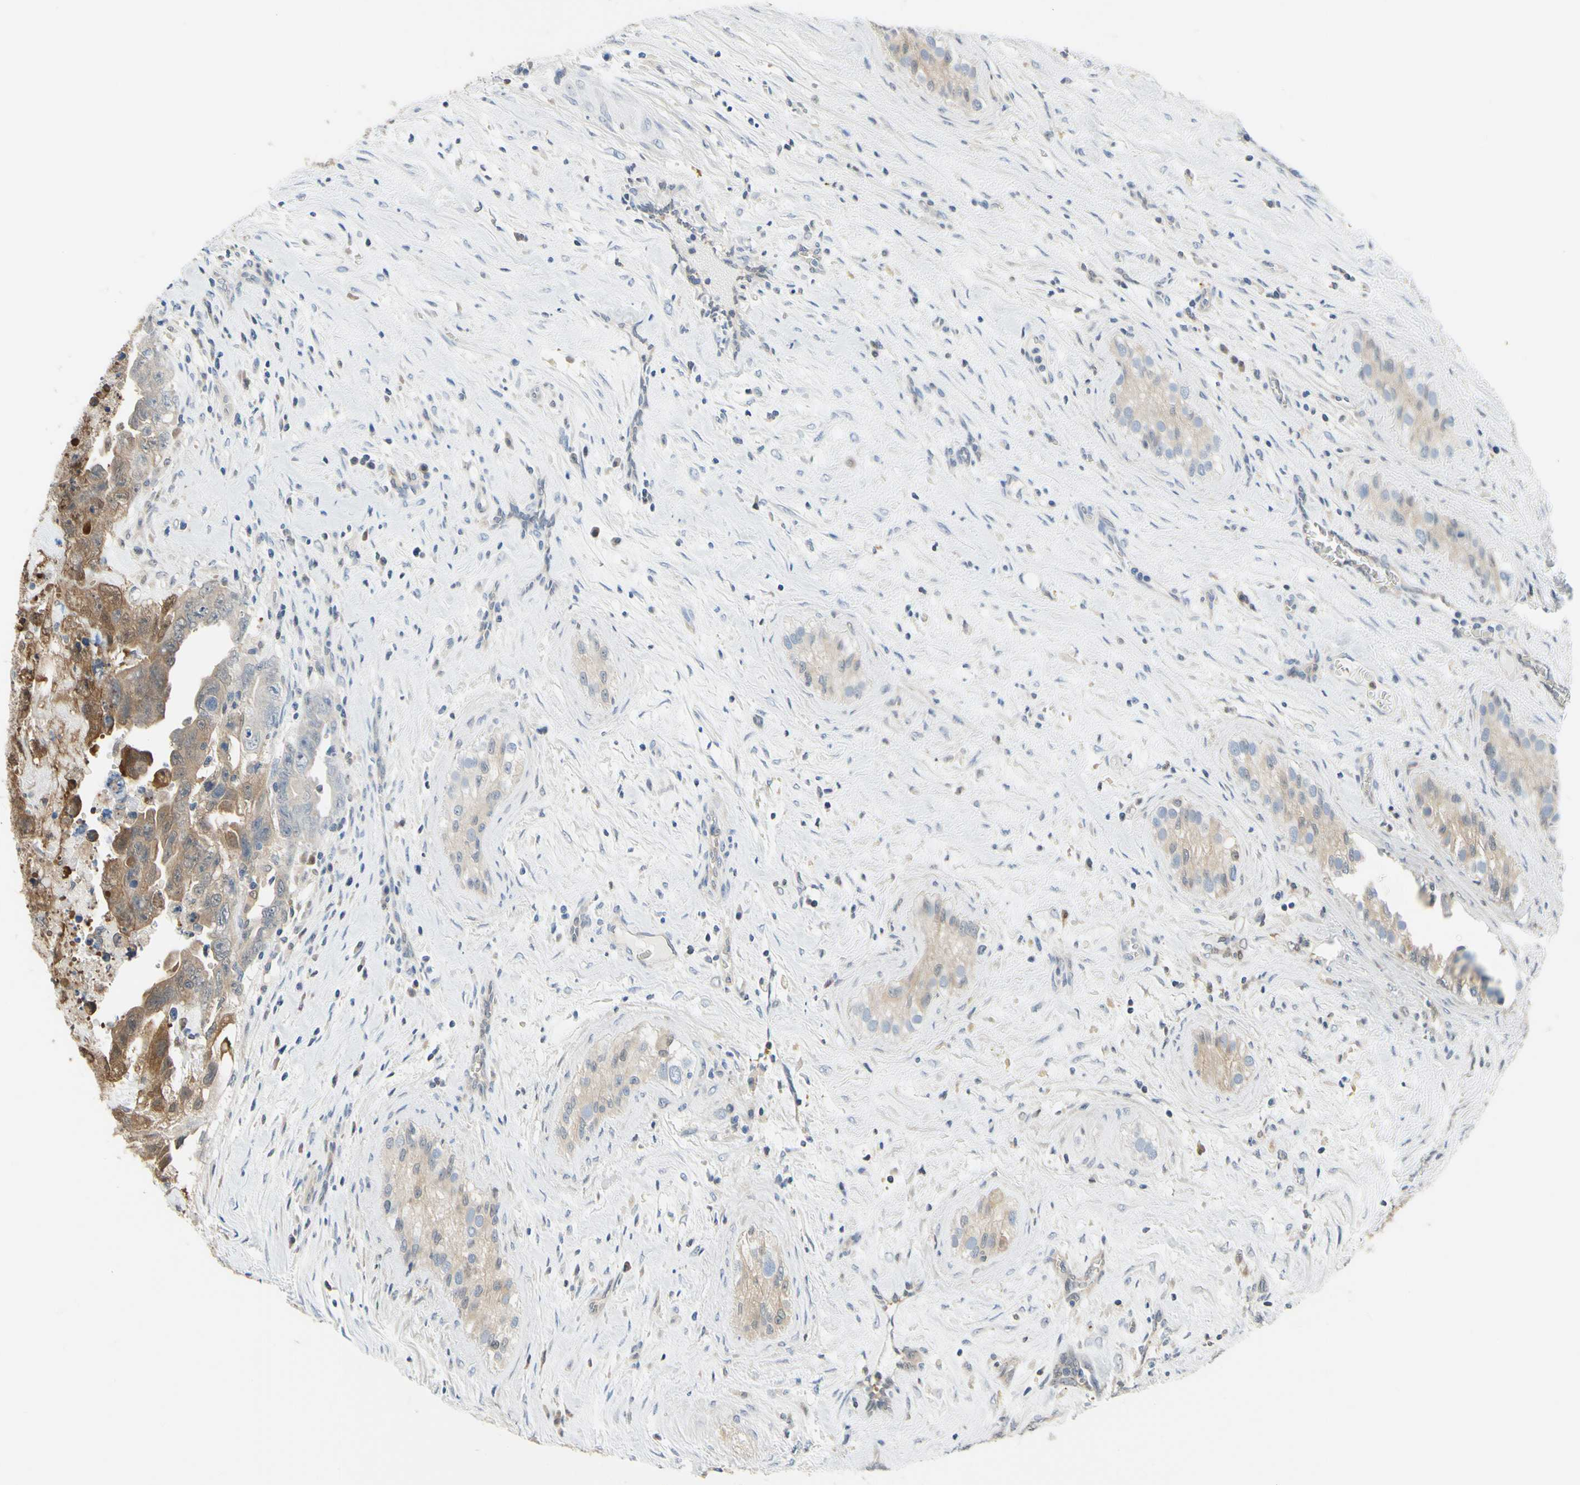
{"staining": {"intensity": "moderate", "quantity": "25%-75%", "location": "cytoplasmic/membranous"}, "tissue": "testis cancer", "cell_type": "Tumor cells", "image_type": "cancer", "snomed": [{"axis": "morphology", "description": "Carcinoma, Embryonal, NOS"}, {"axis": "topography", "description": "Testis"}], "caption": "The immunohistochemical stain highlights moderate cytoplasmic/membranous positivity in tumor cells of testis cancer tissue. Ihc stains the protein in brown and the nuclei are stained blue.", "gene": "UPK3B", "patient": {"sex": "male", "age": 28}}